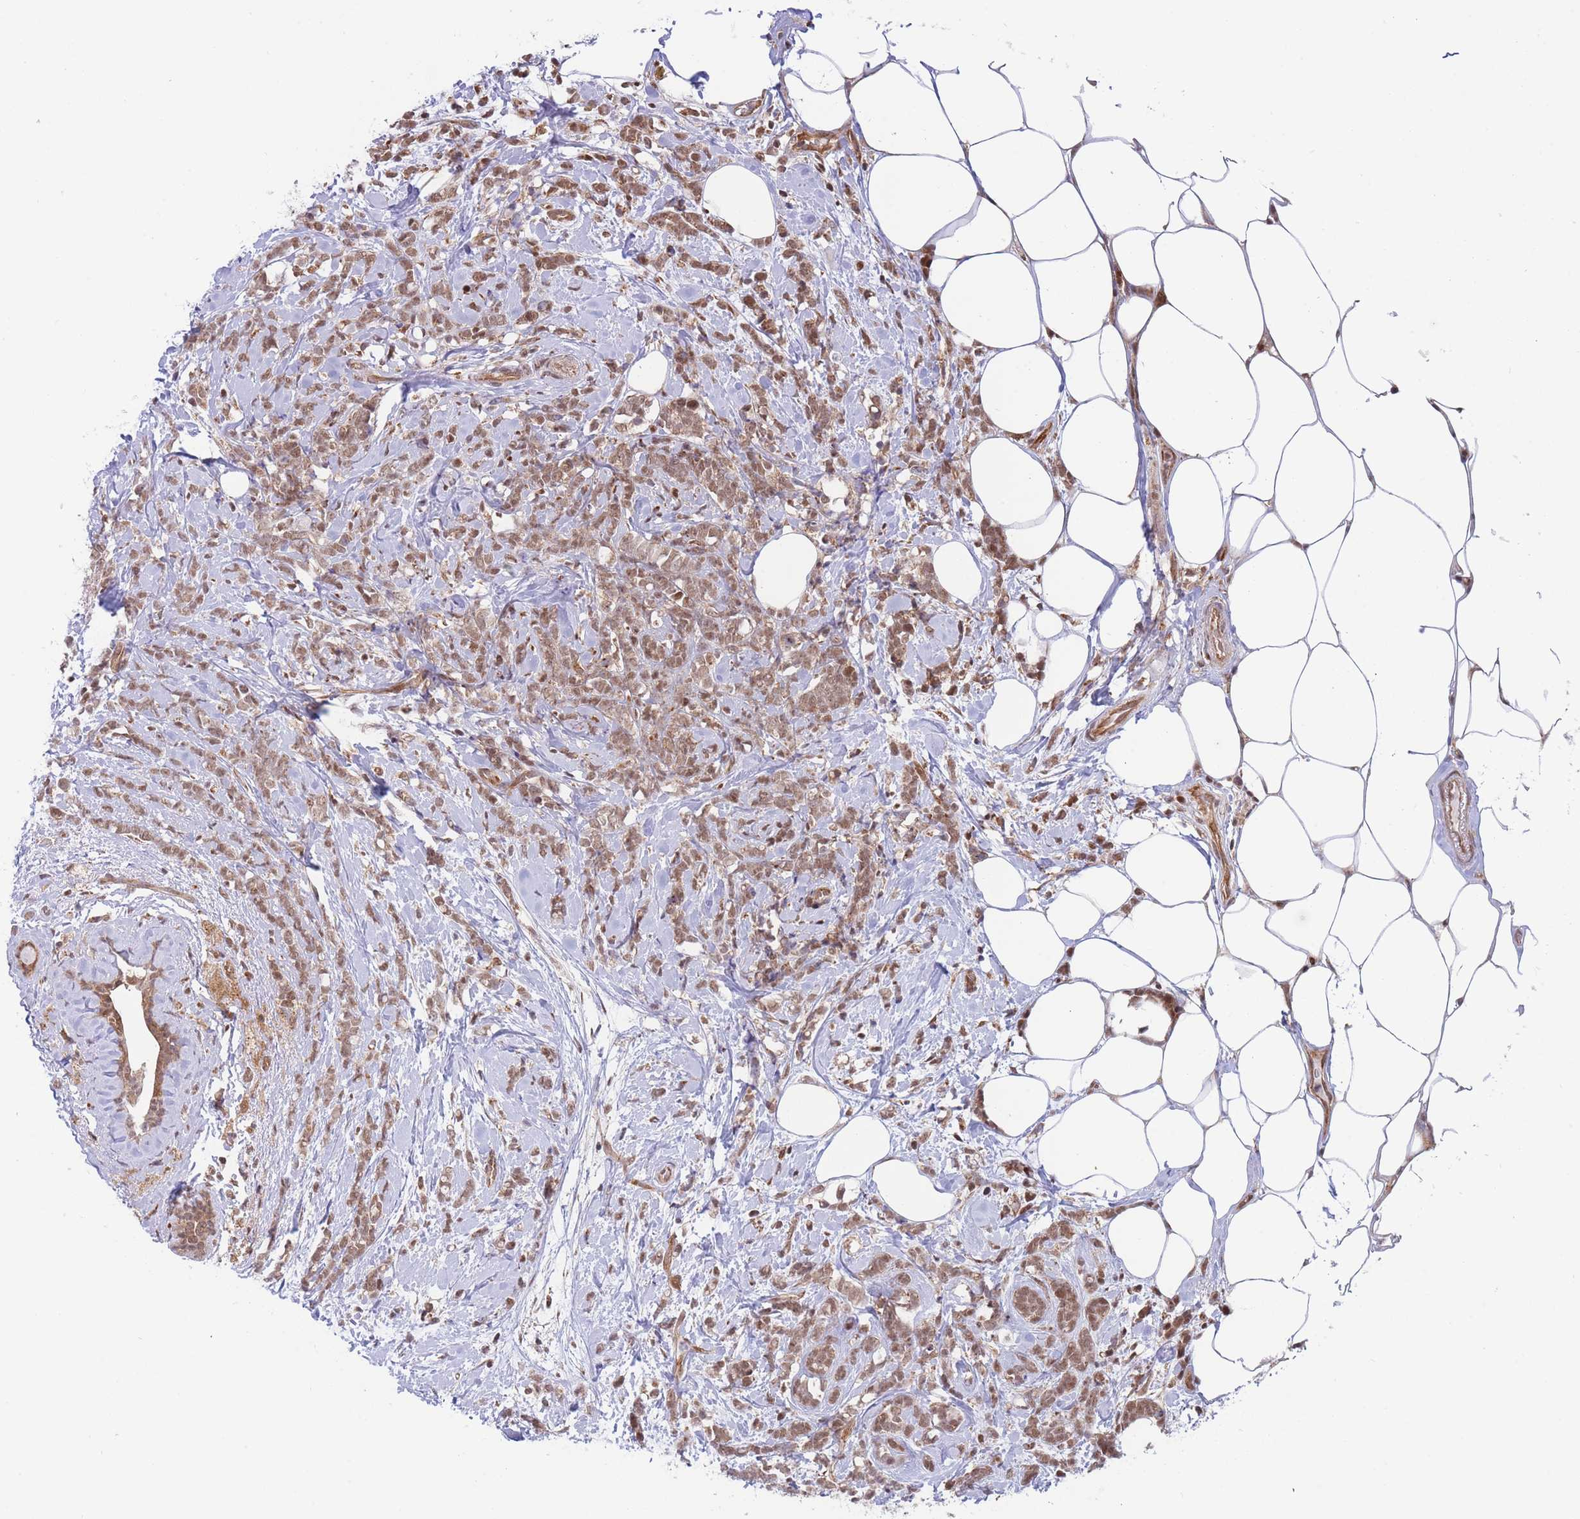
{"staining": {"intensity": "moderate", "quantity": ">75%", "location": "nuclear"}, "tissue": "breast cancer", "cell_type": "Tumor cells", "image_type": "cancer", "snomed": [{"axis": "morphology", "description": "Lobular carcinoma"}, {"axis": "topography", "description": "Breast"}], "caption": "This is a histology image of IHC staining of breast cancer, which shows moderate positivity in the nuclear of tumor cells.", "gene": "BOD1L1", "patient": {"sex": "female", "age": 58}}